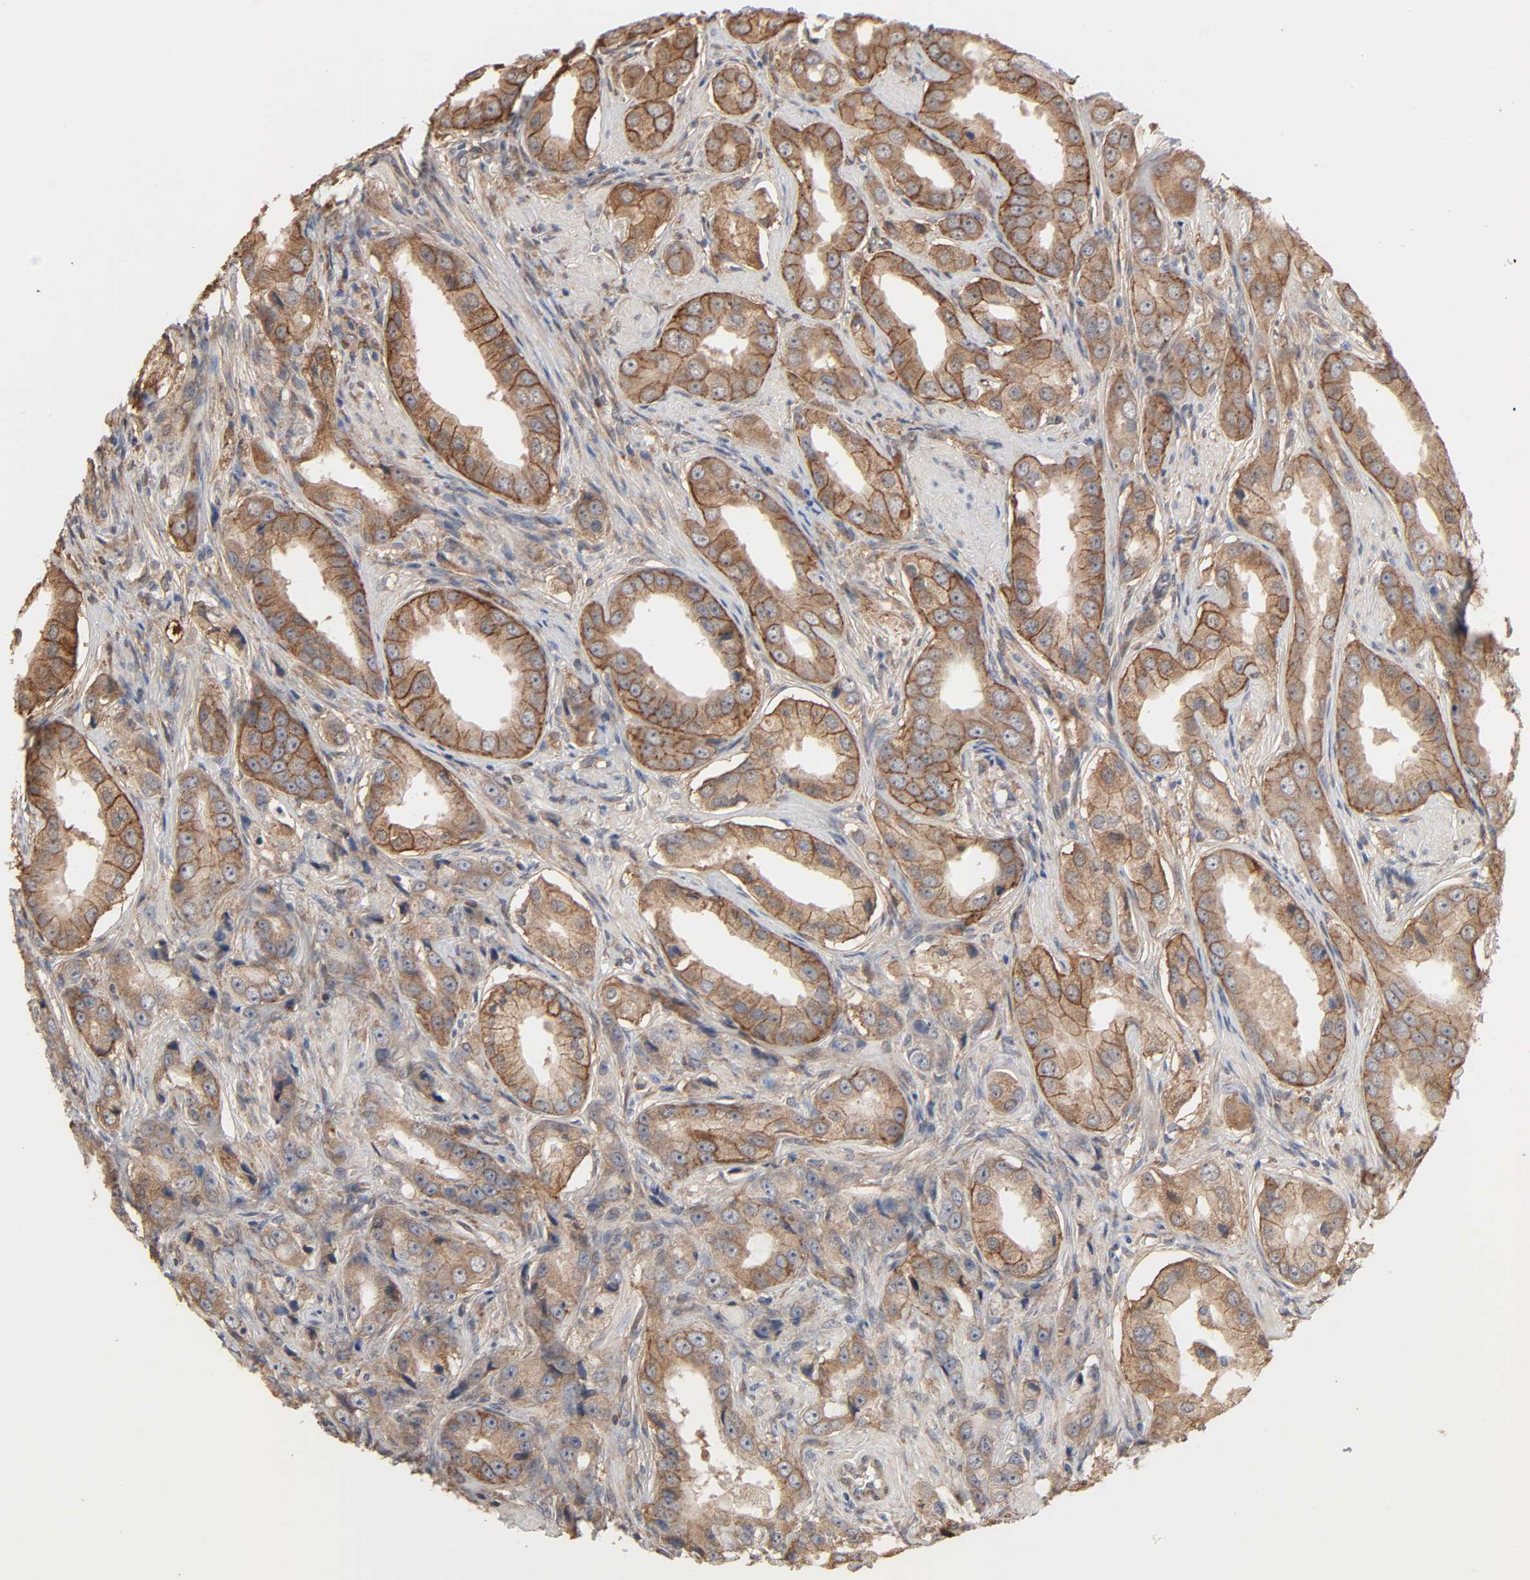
{"staining": {"intensity": "moderate", "quantity": ">75%", "location": "cytoplasmic/membranous"}, "tissue": "prostate cancer", "cell_type": "Tumor cells", "image_type": "cancer", "snomed": [{"axis": "morphology", "description": "Adenocarcinoma, Medium grade"}, {"axis": "topography", "description": "Prostate"}], "caption": "The histopathology image shows staining of medium-grade adenocarcinoma (prostate), revealing moderate cytoplasmic/membranous protein staining (brown color) within tumor cells. (DAB IHC with brightfield microscopy, high magnification).", "gene": "NDRG2", "patient": {"sex": "male", "age": 53}}